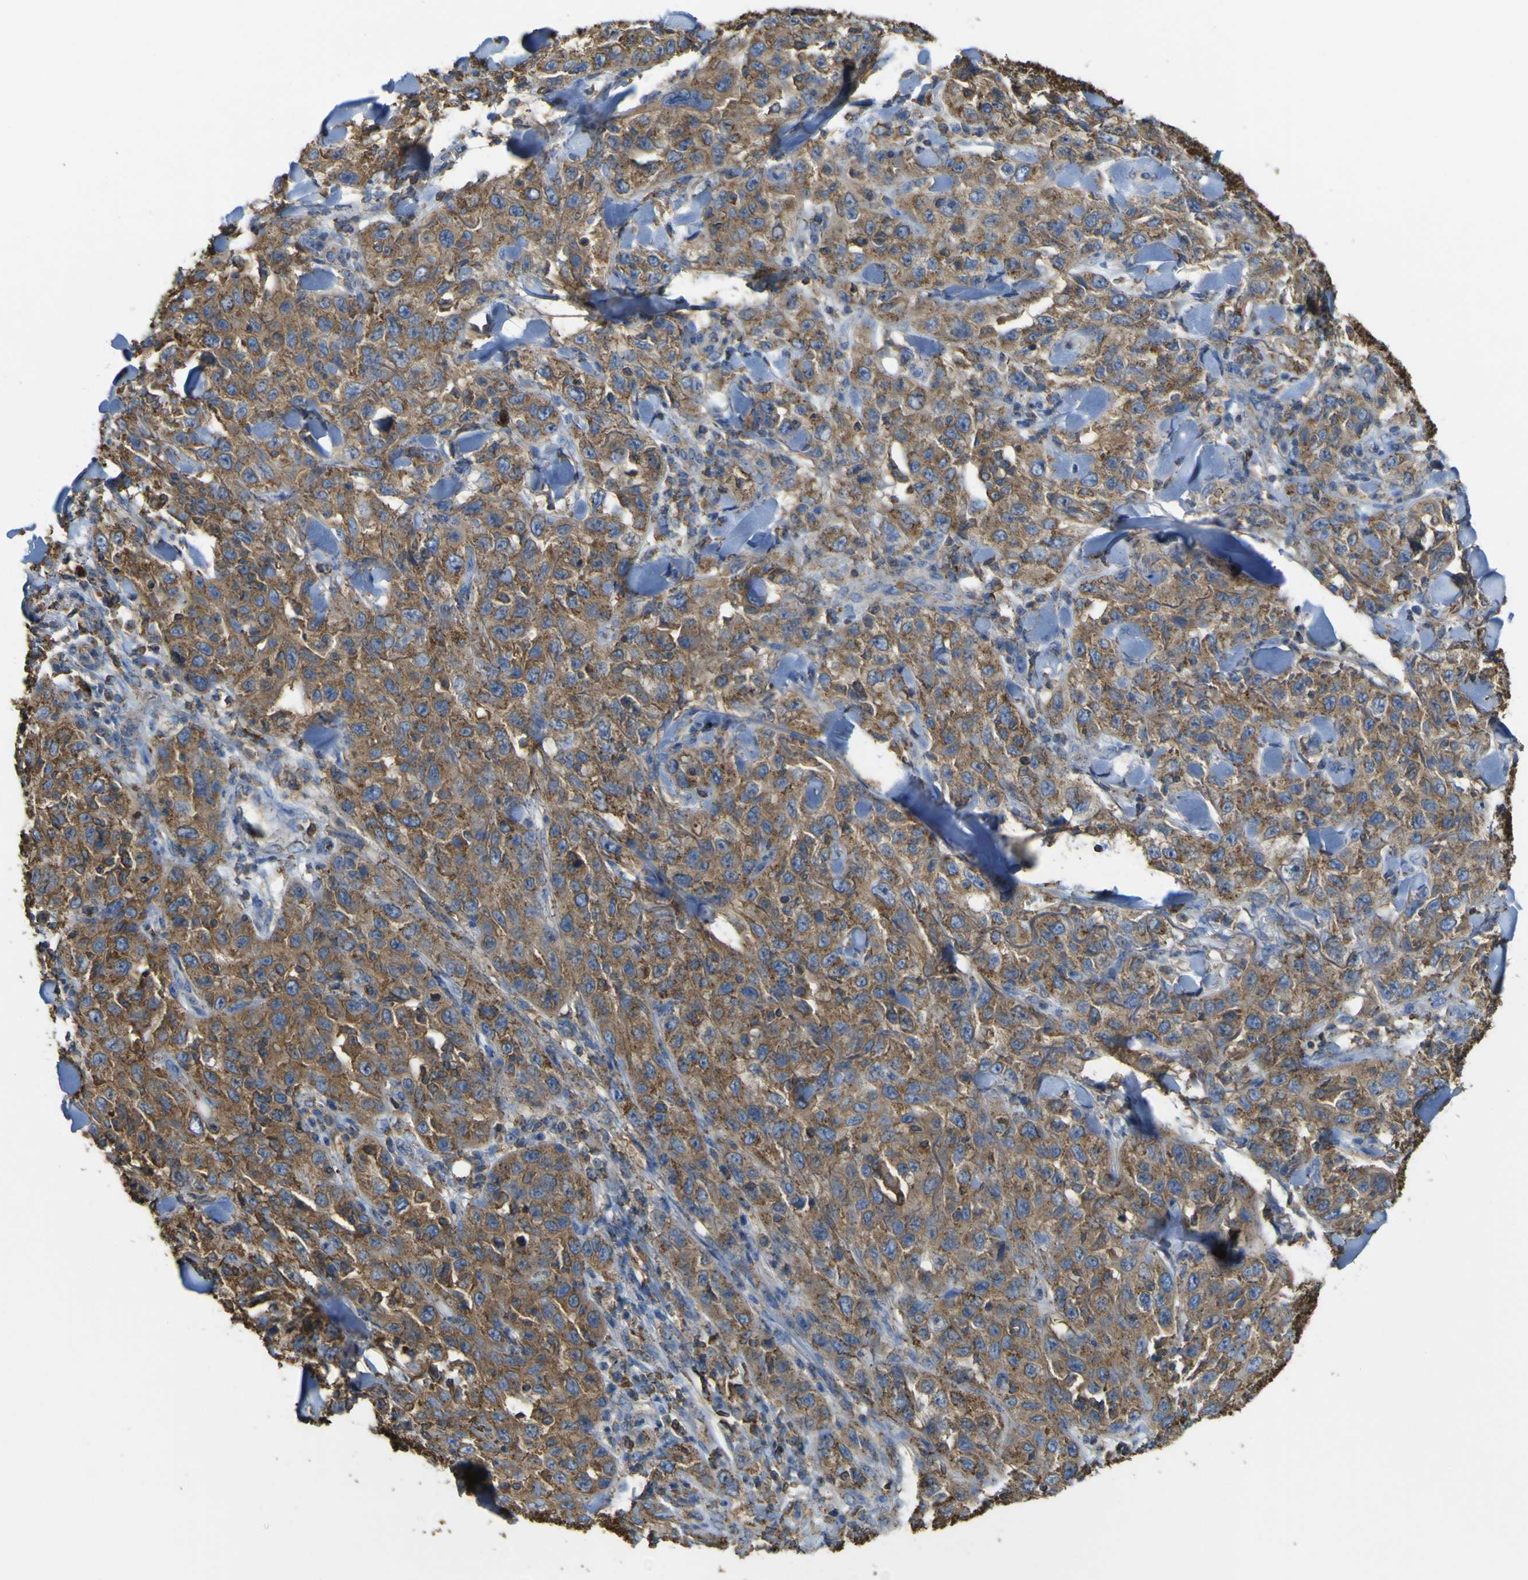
{"staining": {"intensity": "strong", "quantity": ">75%", "location": "cytoplasmic/membranous"}, "tissue": "skin cancer", "cell_type": "Tumor cells", "image_type": "cancer", "snomed": [{"axis": "morphology", "description": "Squamous cell carcinoma, NOS"}, {"axis": "topography", "description": "Skin"}], "caption": "A high-resolution photomicrograph shows immunohistochemistry staining of skin squamous cell carcinoma, which reveals strong cytoplasmic/membranous expression in about >75% of tumor cells. (DAB = brown stain, brightfield microscopy at high magnification).", "gene": "ACSL3", "patient": {"sex": "female", "age": 88}}